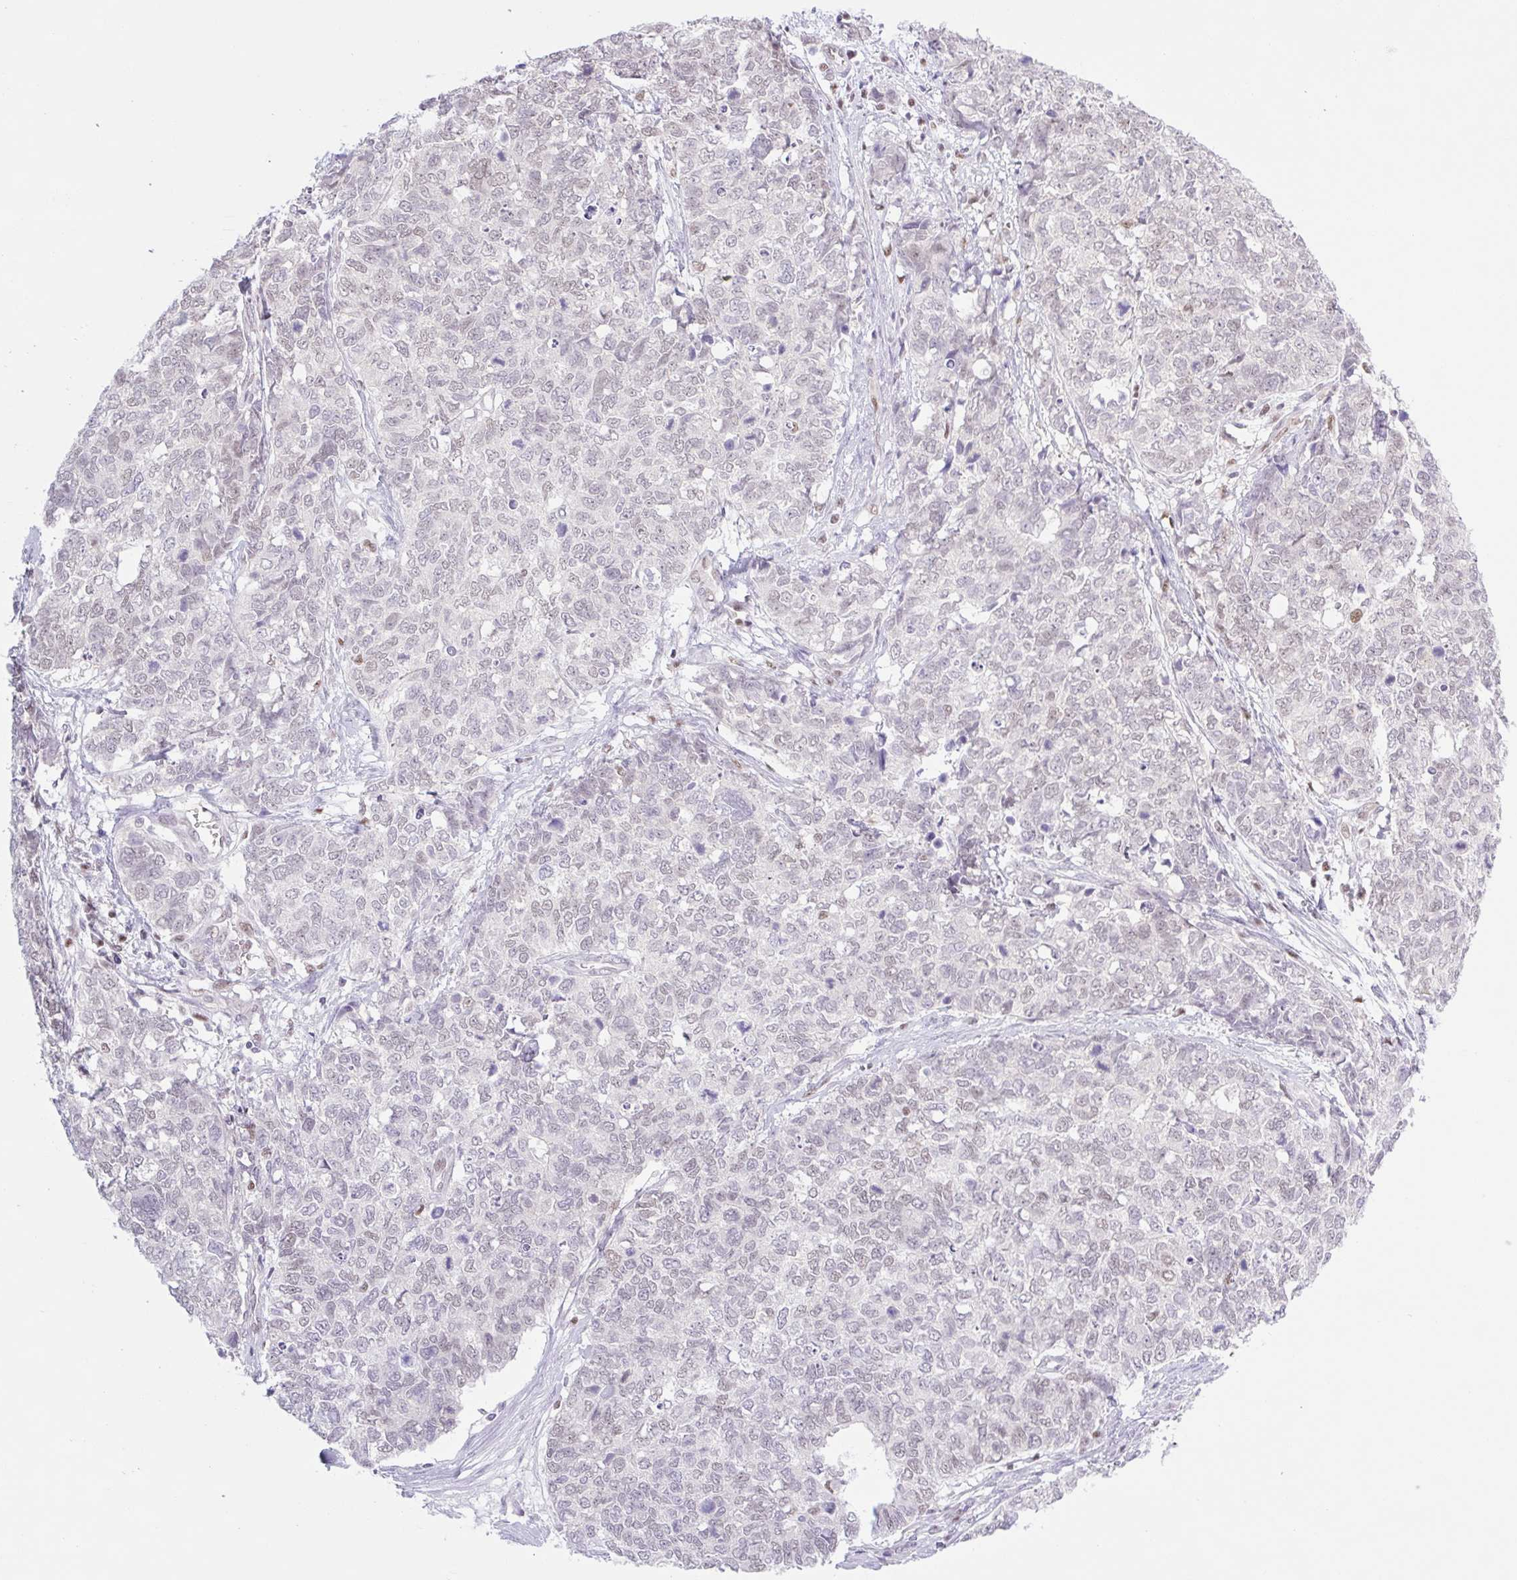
{"staining": {"intensity": "negative", "quantity": "none", "location": "none"}, "tissue": "cervical cancer", "cell_type": "Tumor cells", "image_type": "cancer", "snomed": [{"axis": "morphology", "description": "Squamous cell carcinoma, NOS"}, {"axis": "topography", "description": "Cervix"}], "caption": "The histopathology image shows no staining of tumor cells in cervical cancer (squamous cell carcinoma).", "gene": "TLE3", "patient": {"sex": "female", "age": 63}}